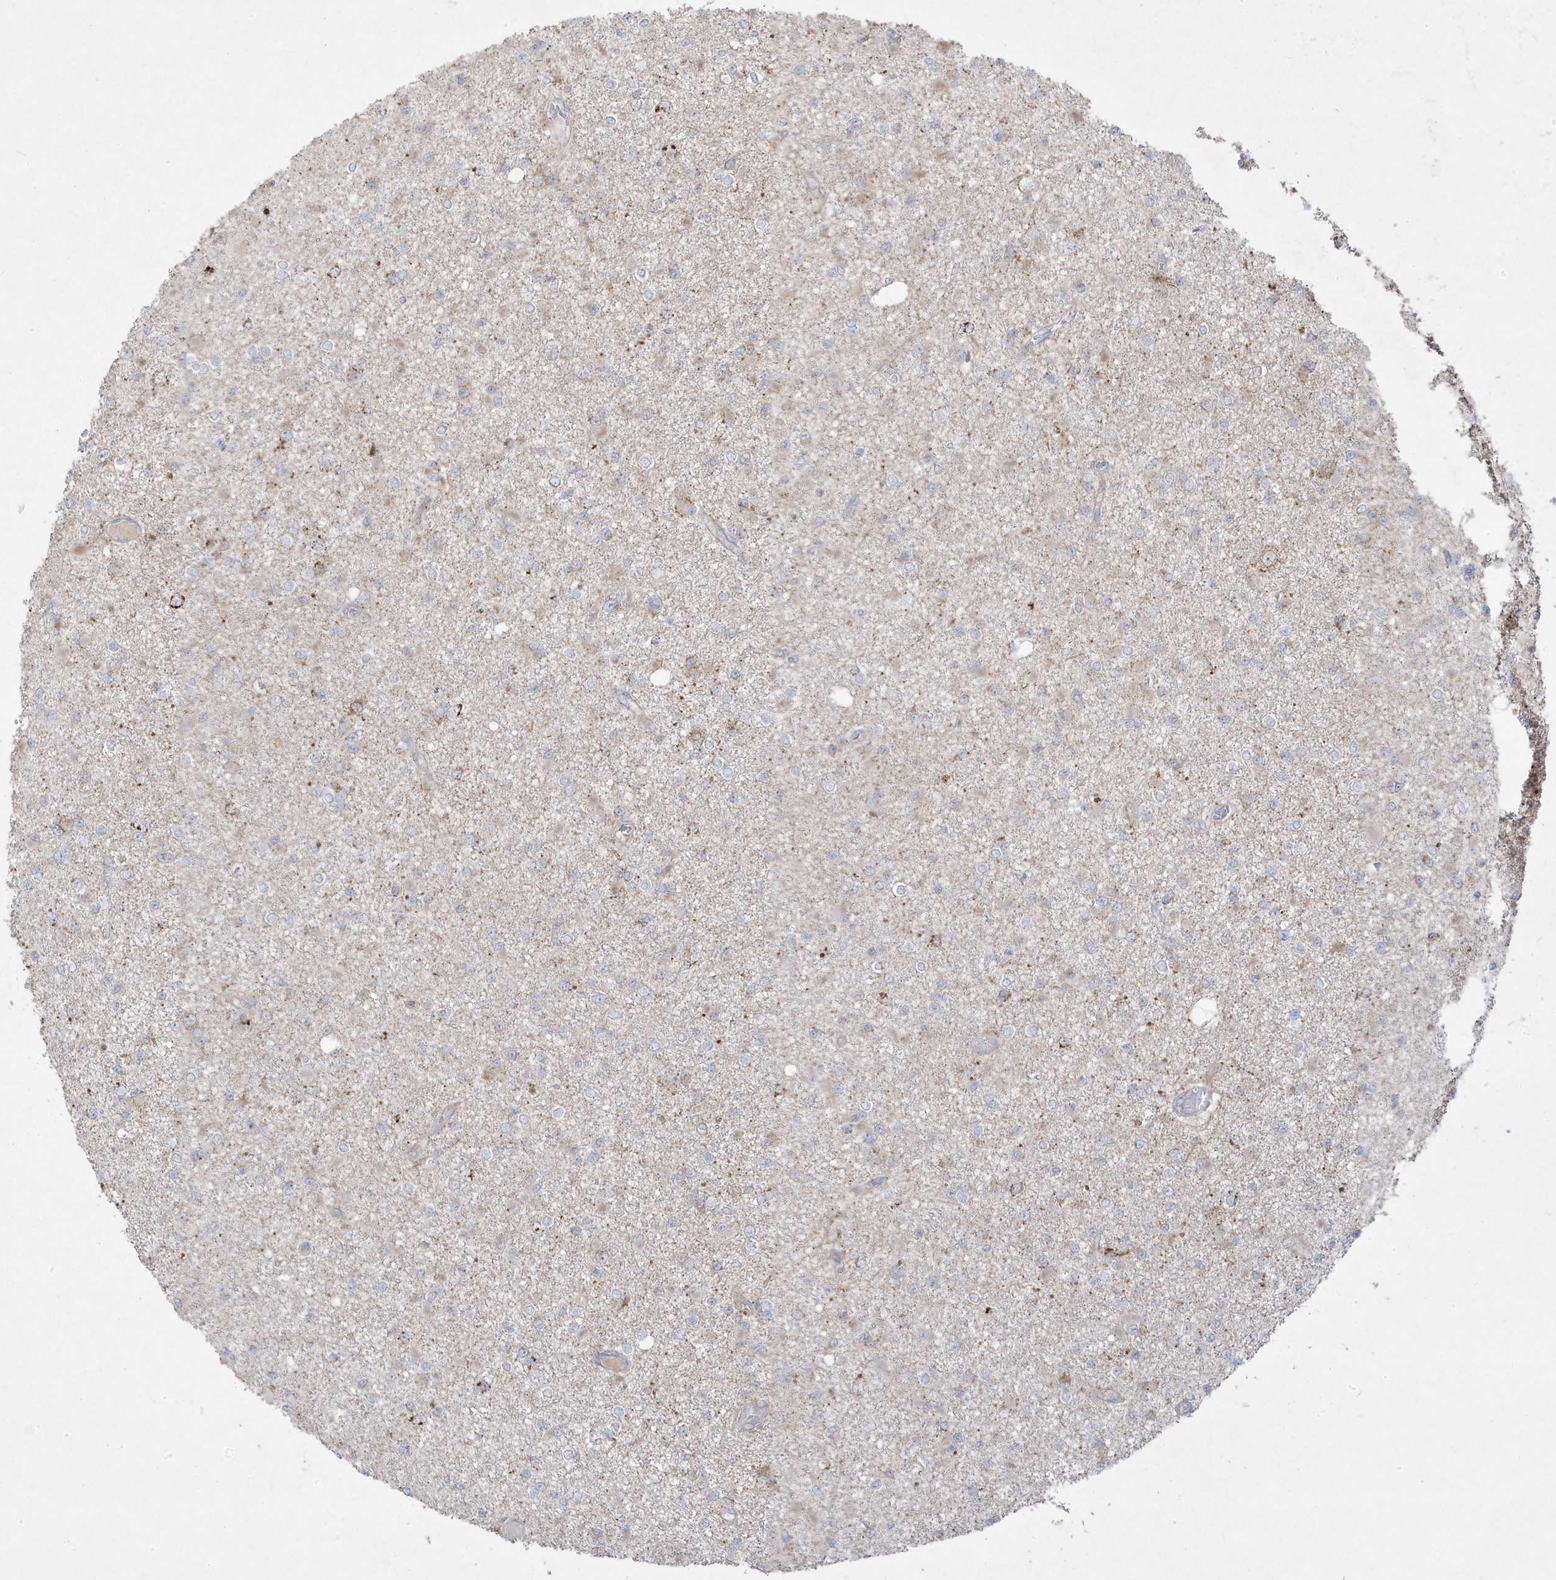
{"staining": {"intensity": "weak", "quantity": "<25%", "location": "cytoplasmic/membranous"}, "tissue": "glioma", "cell_type": "Tumor cells", "image_type": "cancer", "snomed": [{"axis": "morphology", "description": "Glioma, malignant, Low grade"}, {"axis": "topography", "description": "Brain"}], "caption": "IHC of glioma displays no staining in tumor cells. The staining is performed using DAB (3,3'-diaminobenzidine) brown chromogen with nuclei counter-stained in using hematoxylin.", "gene": "ADAMTSL3", "patient": {"sex": "female", "age": 22}}